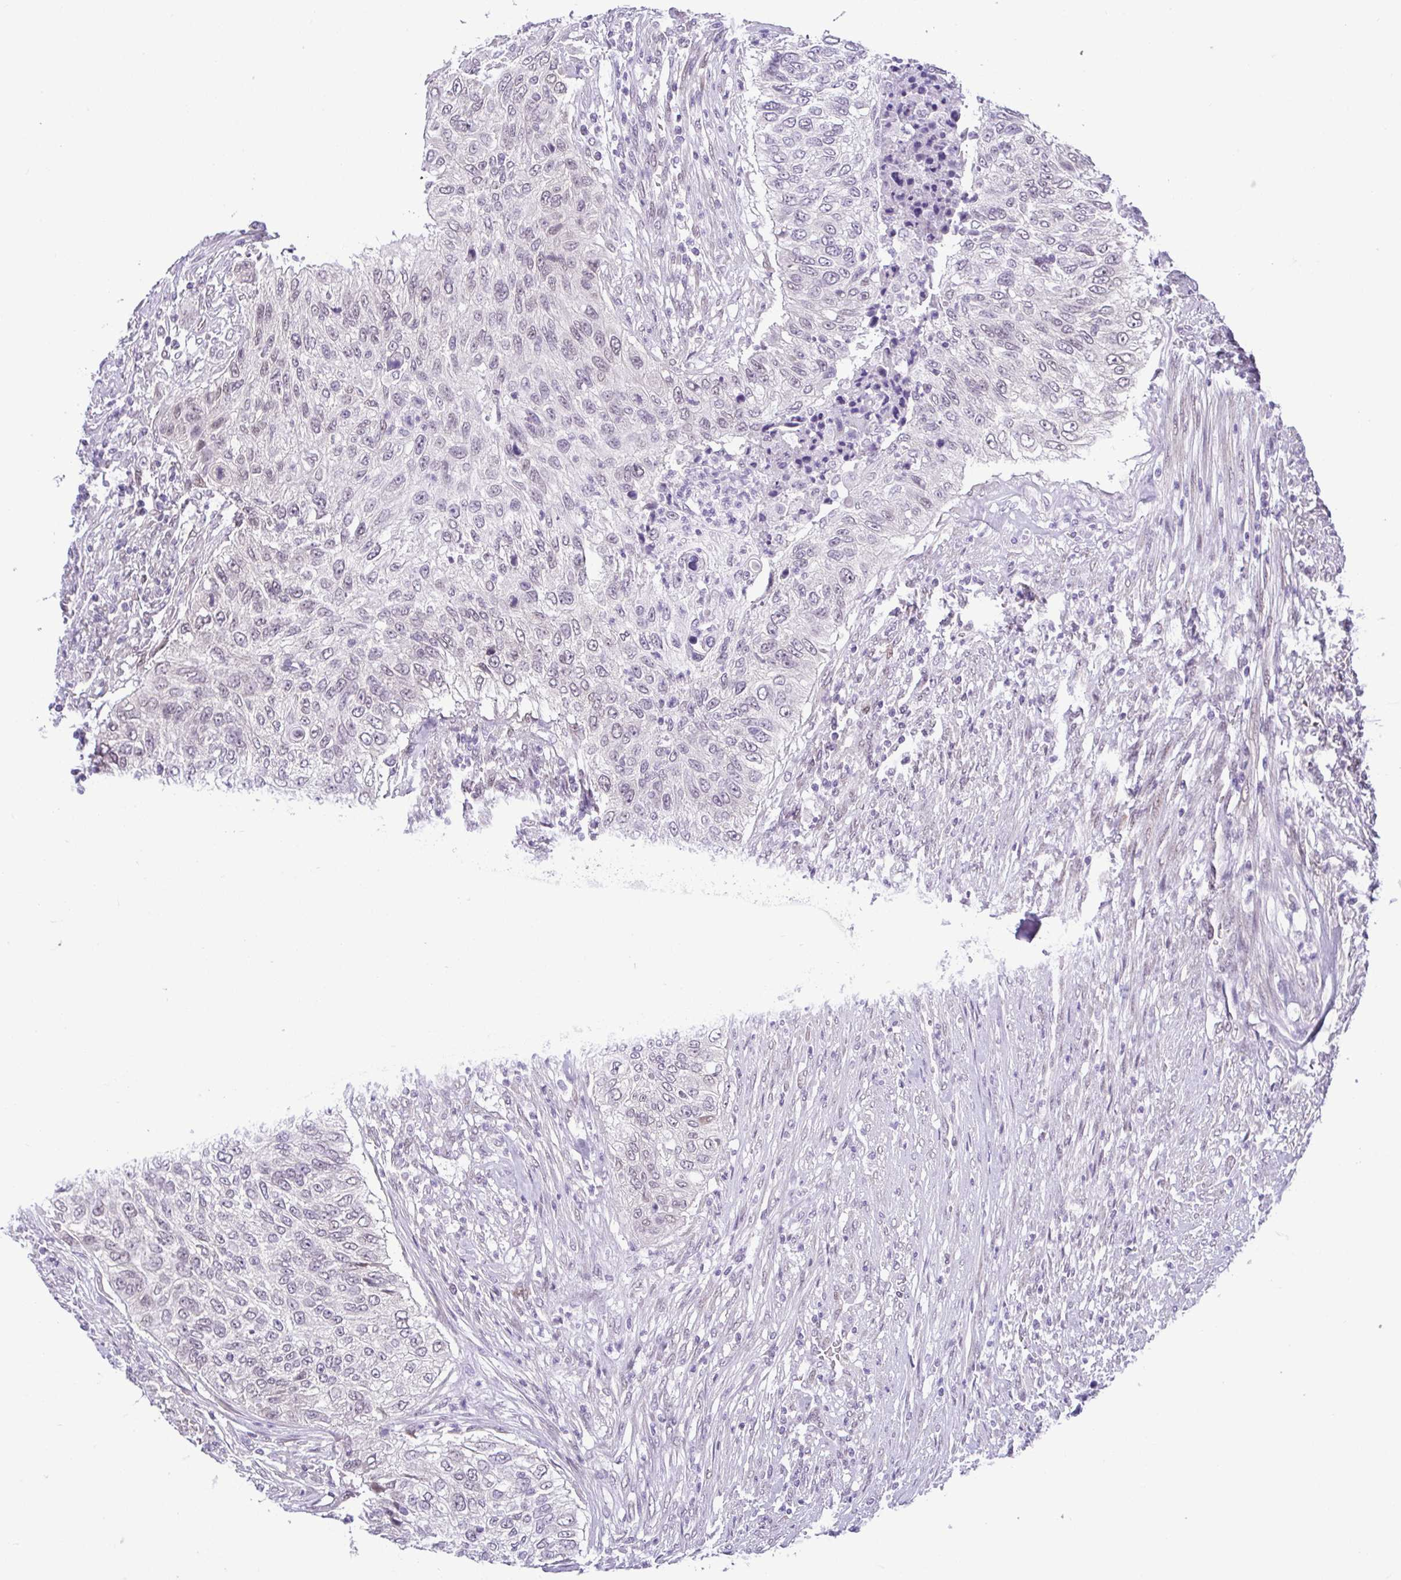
{"staining": {"intensity": "negative", "quantity": "none", "location": "none"}, "tissue": "urothelial cancer", "cell_type": "Tumor cells", "image_type": "cancer", "snomed": [{"axis": "morphology", "description": "Urothelial carcinoma, High grade"}, {"axis": "topography", "description": "Urinary bladder"}], "caption": "High magnification brightfield microscopy of urothelial carcinoma (high-grade) stained with DAB (3,3'-diaminobenzidine) (brown) and counterstained with hematoxylin (blue): tumor cells show no significant expression. (DAB immunohistochemistry (IHC) visualized using brightfield microscopy, high magnification).", "gene": "RBM3", "patient": {"sex": "female", "age": 60}}